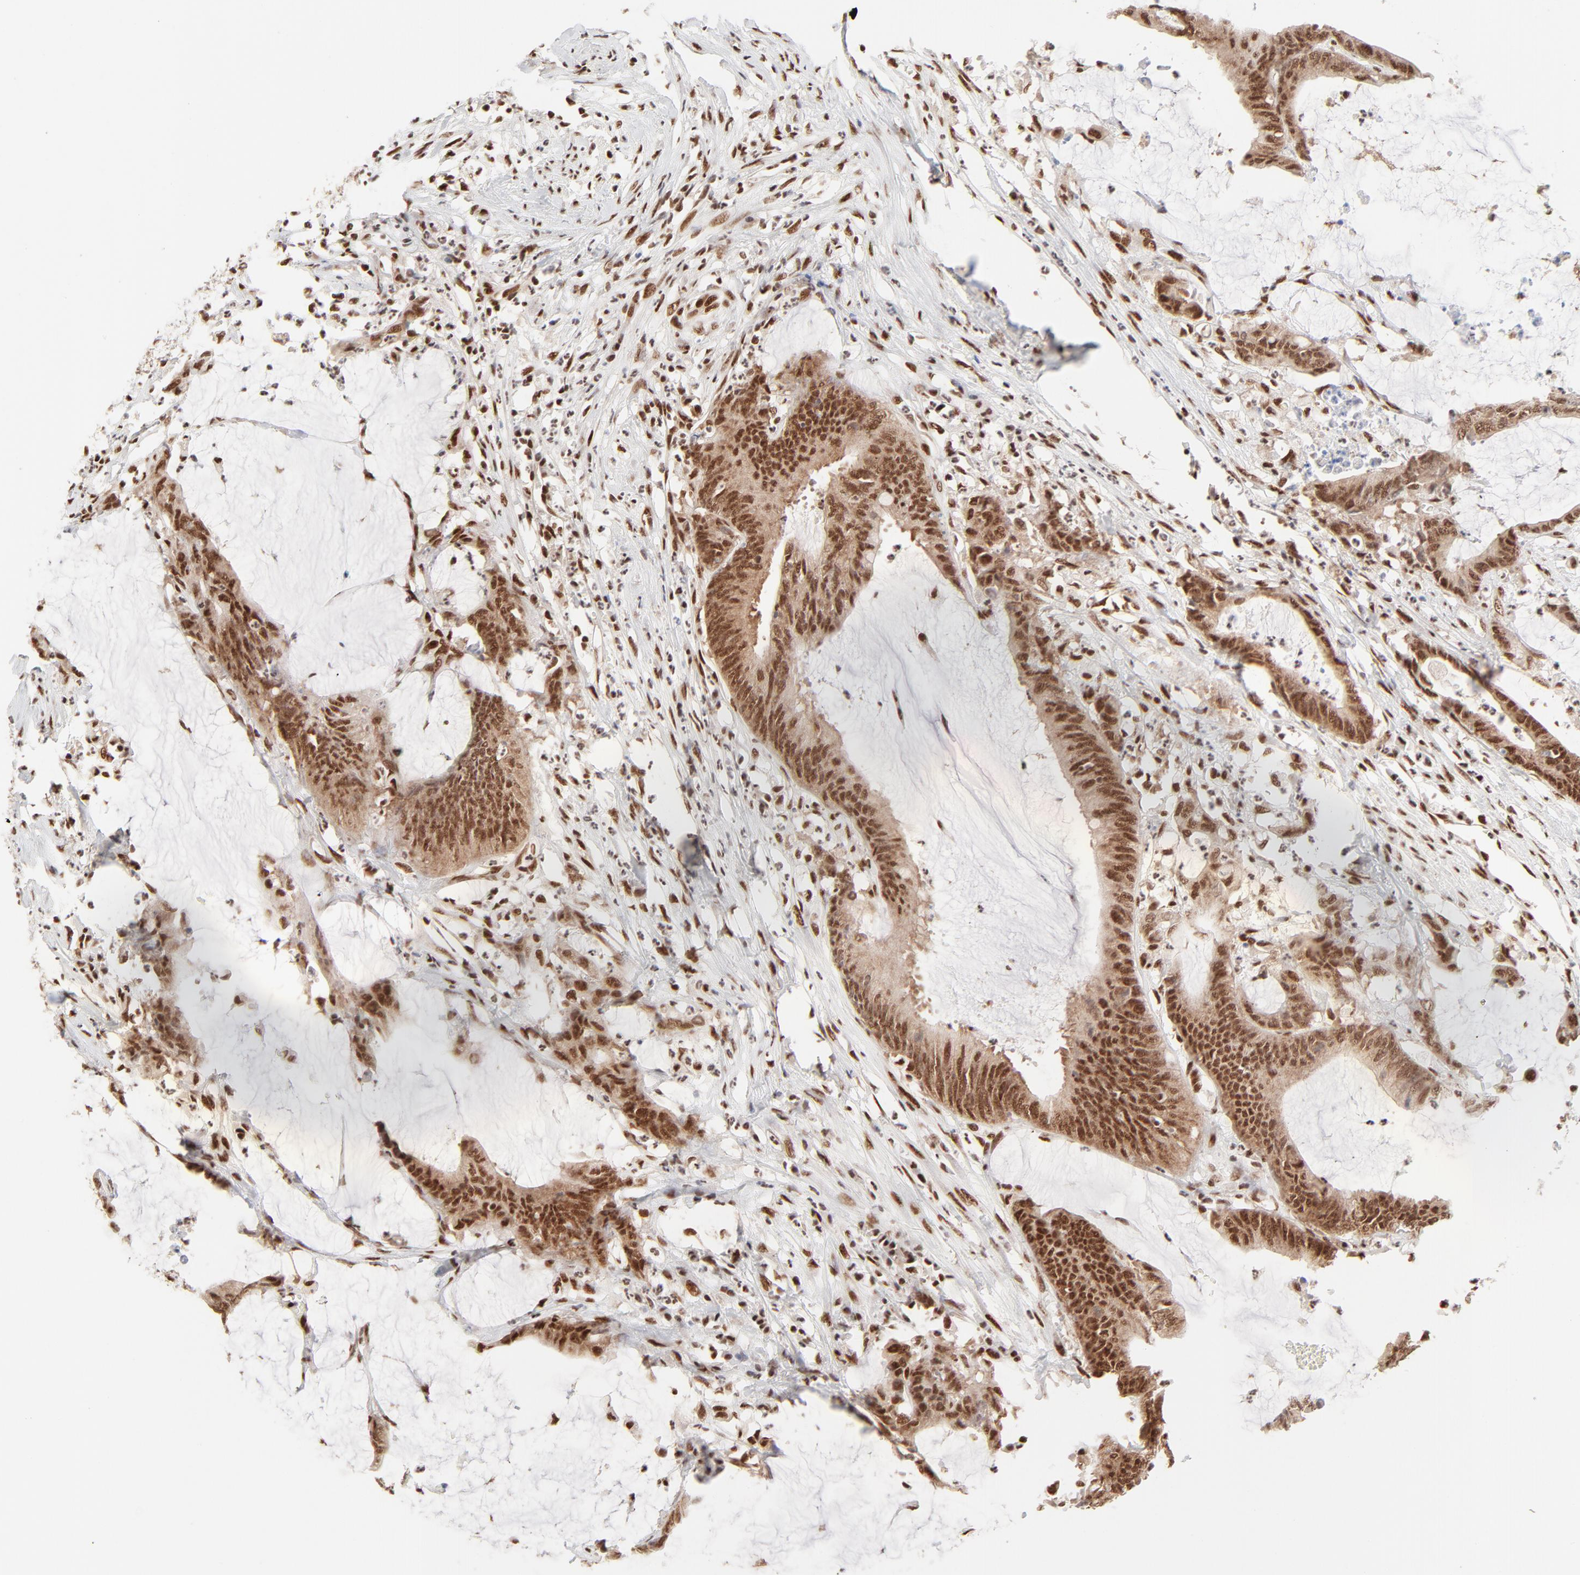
{"staining": {"intensity": "strong", "quantity": ">75%", "location": "nuclear"}, "tissue": "colorectal cancer", "cell_type": "Tumor cells", "image_type": "cancer", "snomed": [{"axis": "morphology", "description": "Adenocarcinoma, NOS"}, {"axis": "topography", "description": "Rectum"}], "caption": "This photomicrograph shows colorectal cancer (adenocarcinoma) stained with IHC to label a protein in brown. The nuclear of tumor cells show strong positivity for the protein. Nuclei are counter-stained blue.", "gene": "TARDBP", "patient": {"sex": "female", "age": 66}}